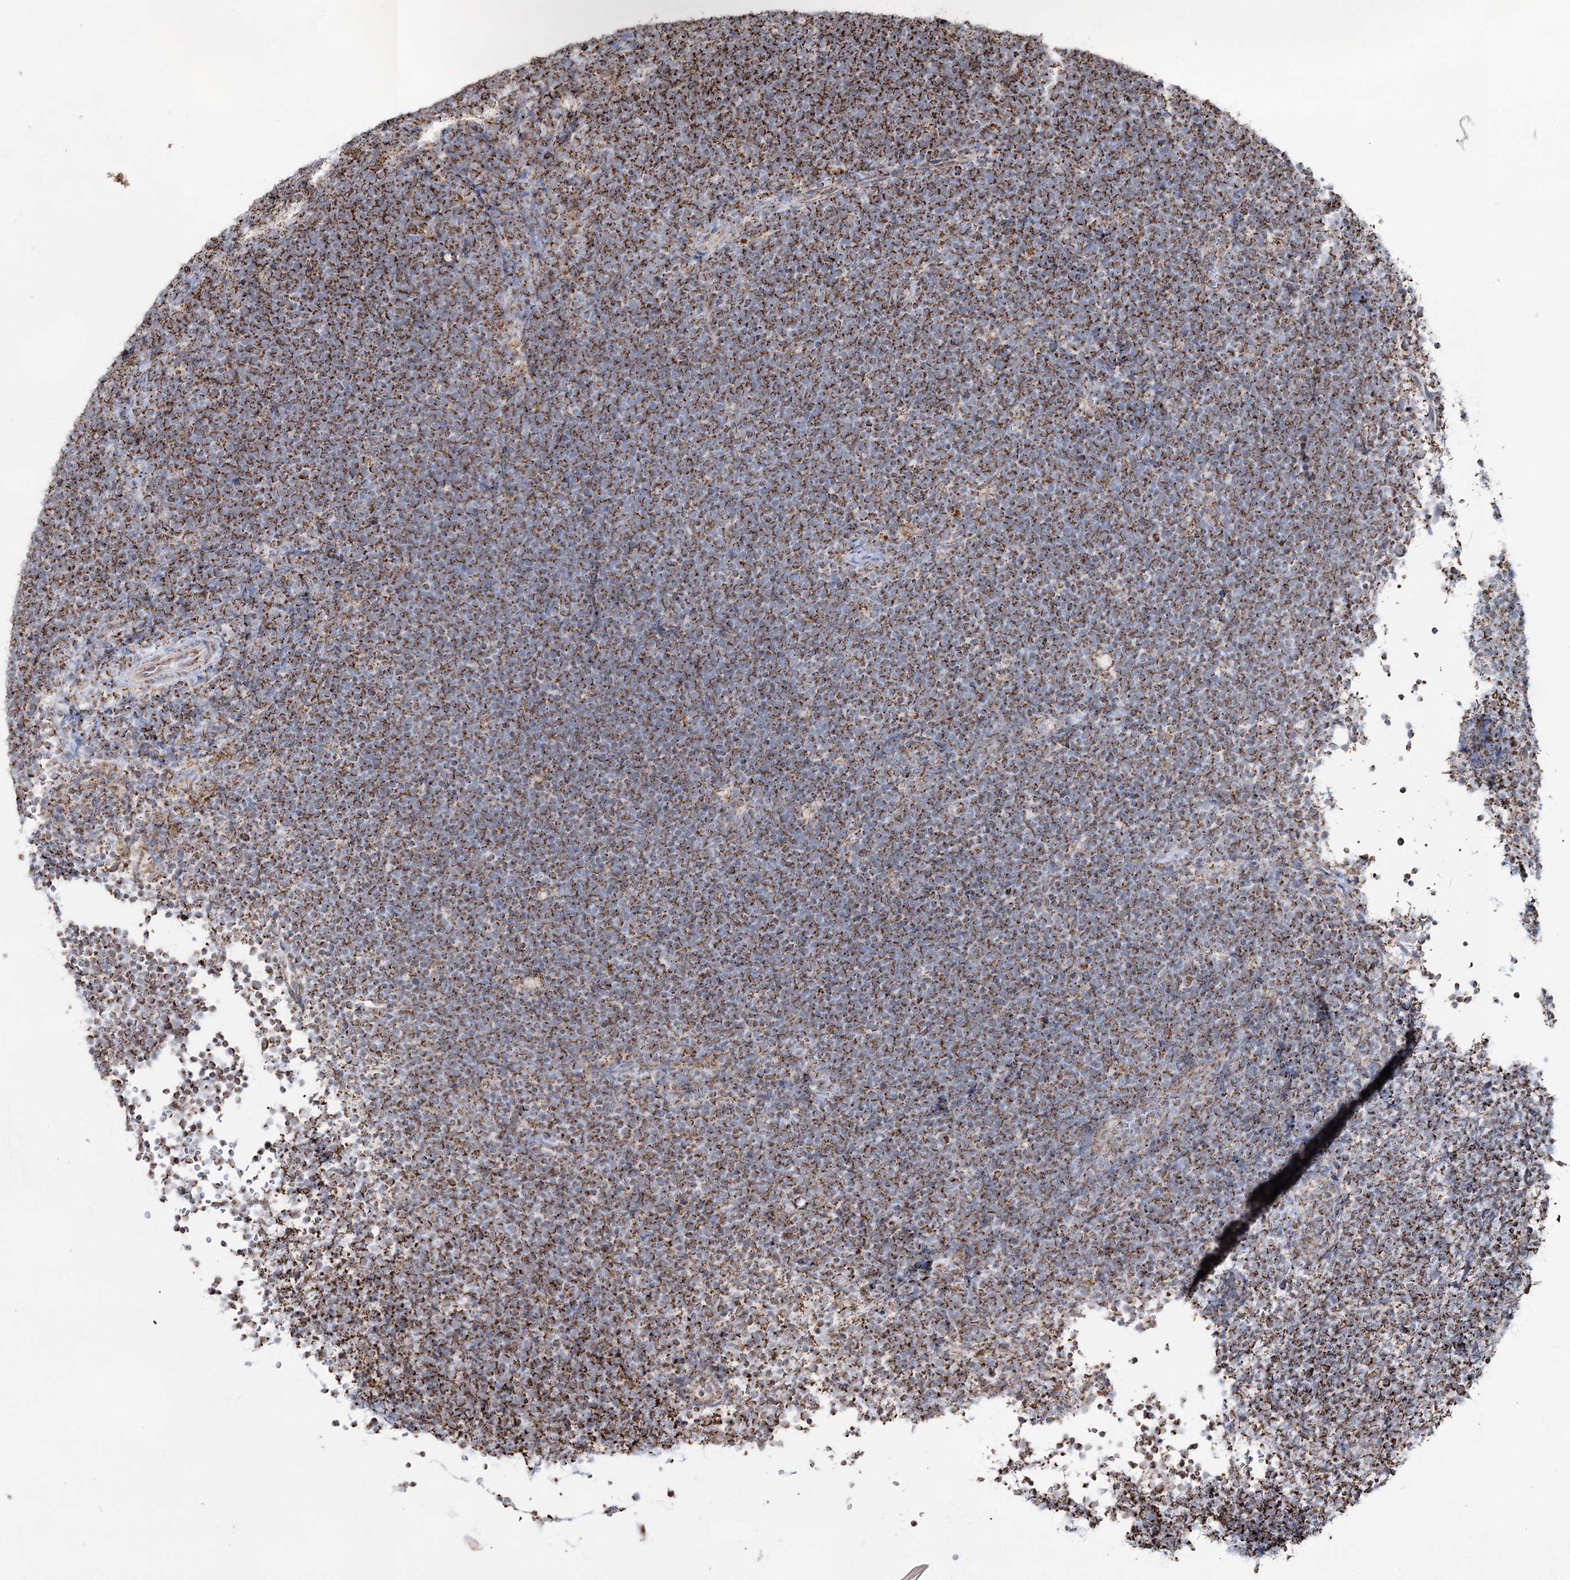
{"staining": {"intensity": "strong", "quantity": ">75%", "location": "cytoplasmic/membranous"}, "tissue": "lymphoma", "cell_type": "Tumor cells", "image_type": "cancer", "snomed": [{"axis": "morphology", "description": "Malignant lymphoma, non-Hodgkin's type, High grade"}, {"axis": "topography", "description": "Lymph node"}], "caption": "Immunohistochemical staining of high-grade malignant lymphoma, non-Hodgkin's type shows high levels of strong cytoplasmic/membranous protein expression in approximately >75% of tumor cells. Using DAB (brown) and hematoxylin (blue) stains, captured at high magnification using brightfield microscopy.", "gene": "CWF19L1", "patient": {"sex": "male", "age": 13}}